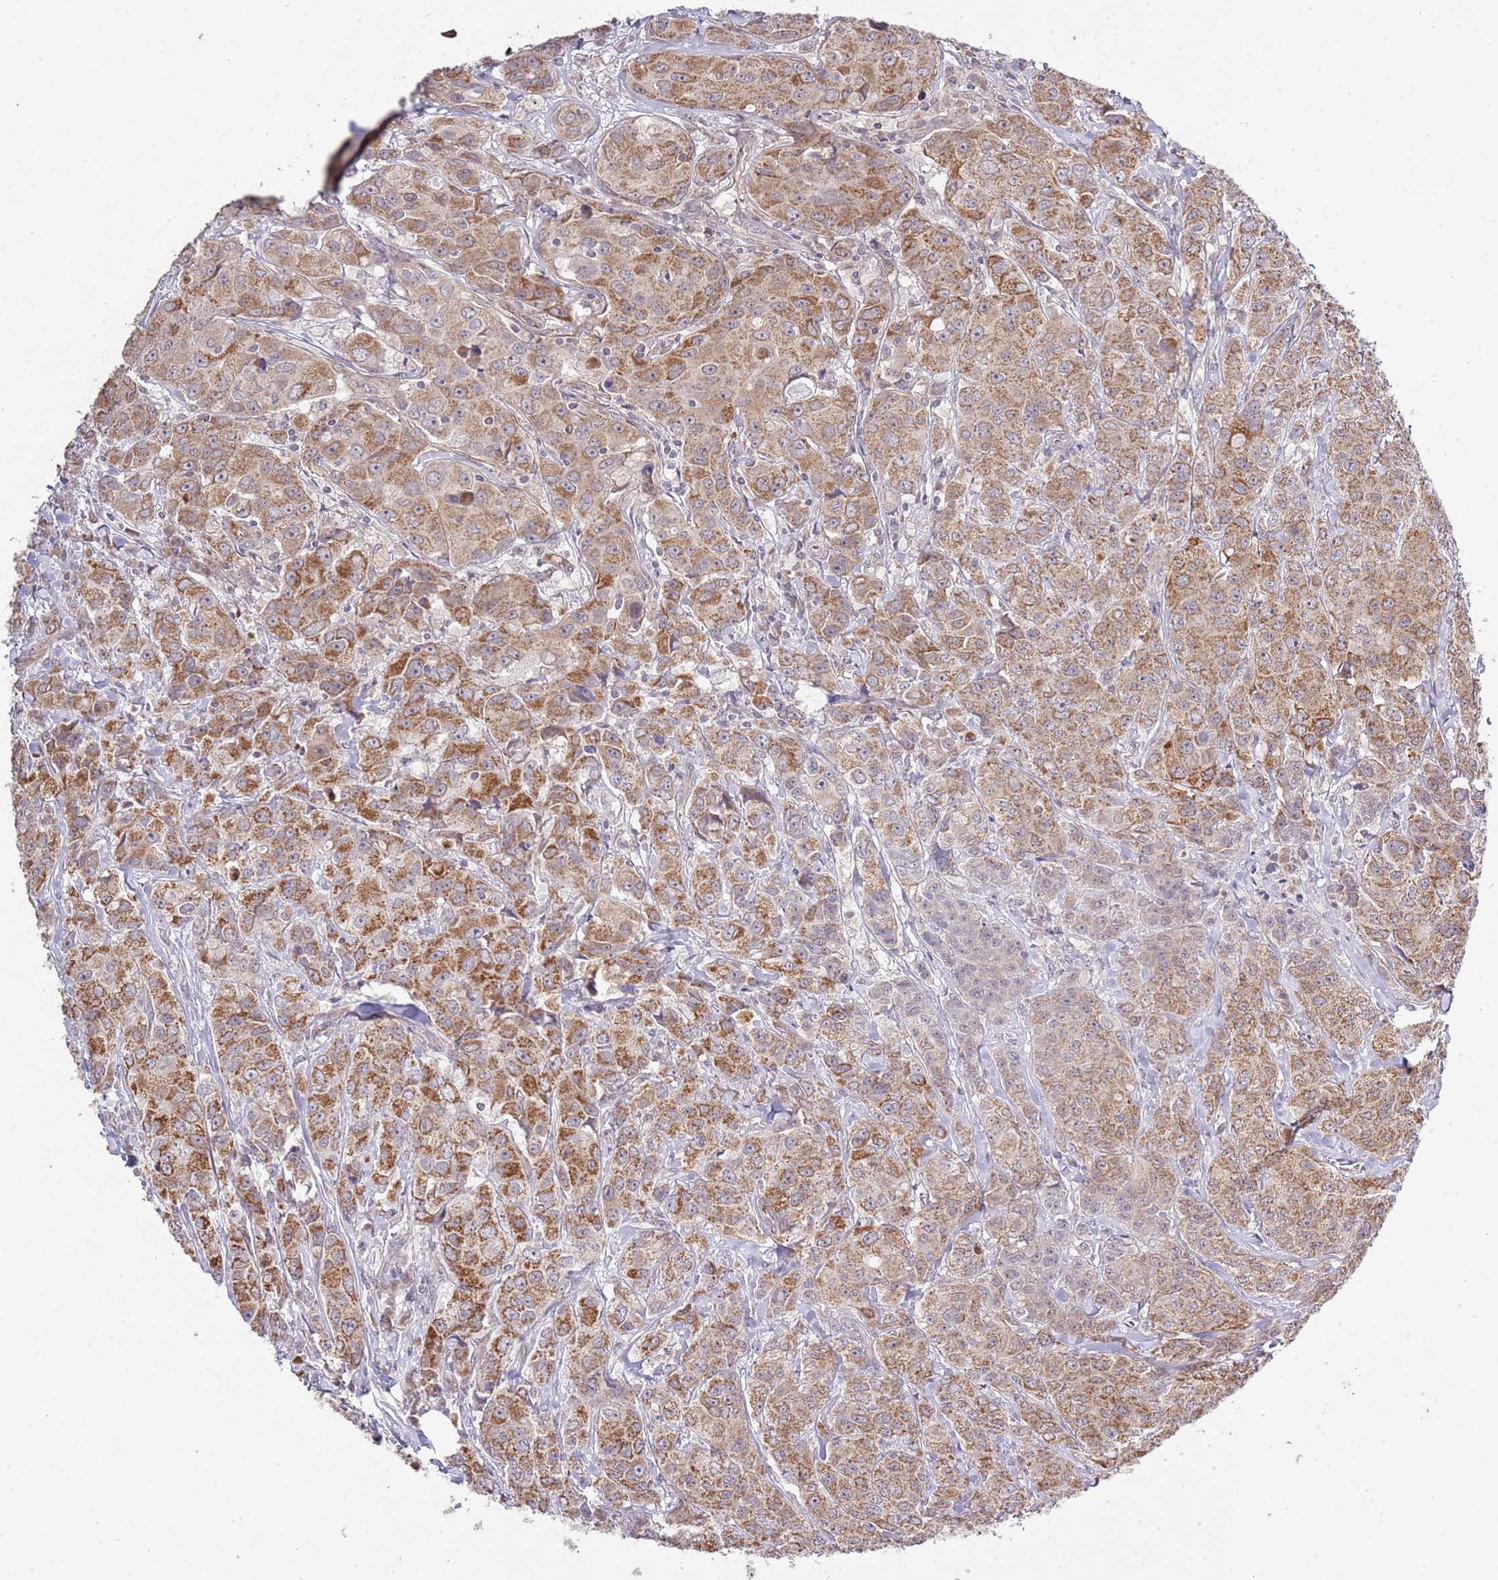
{"staining": {"intensity": "moderate", "quantity": ">75%", "location": "cytoplasmic/membranous"}, "tissue": "breast cancer", "cell_type": "Tumor cells", "image_type": "cancer", "snomed": [{"axis": "morphology", "description": "Duct carcinoma"}, {"axis": "topography", "description": "Breast"}], "caption": "IHC image of neoplastic tissue: breast cancer (intraductal carcinoma) stained using immunohistochemistry (IHC) reveals medium levels of moderate protein expression localized specifically in the cytoplasmic/membranous of tumor cells, appearing as a cytoplasmic/membranous brown color.", "gene": "IVD", "patient": {"sex": "female", "age": 43}}